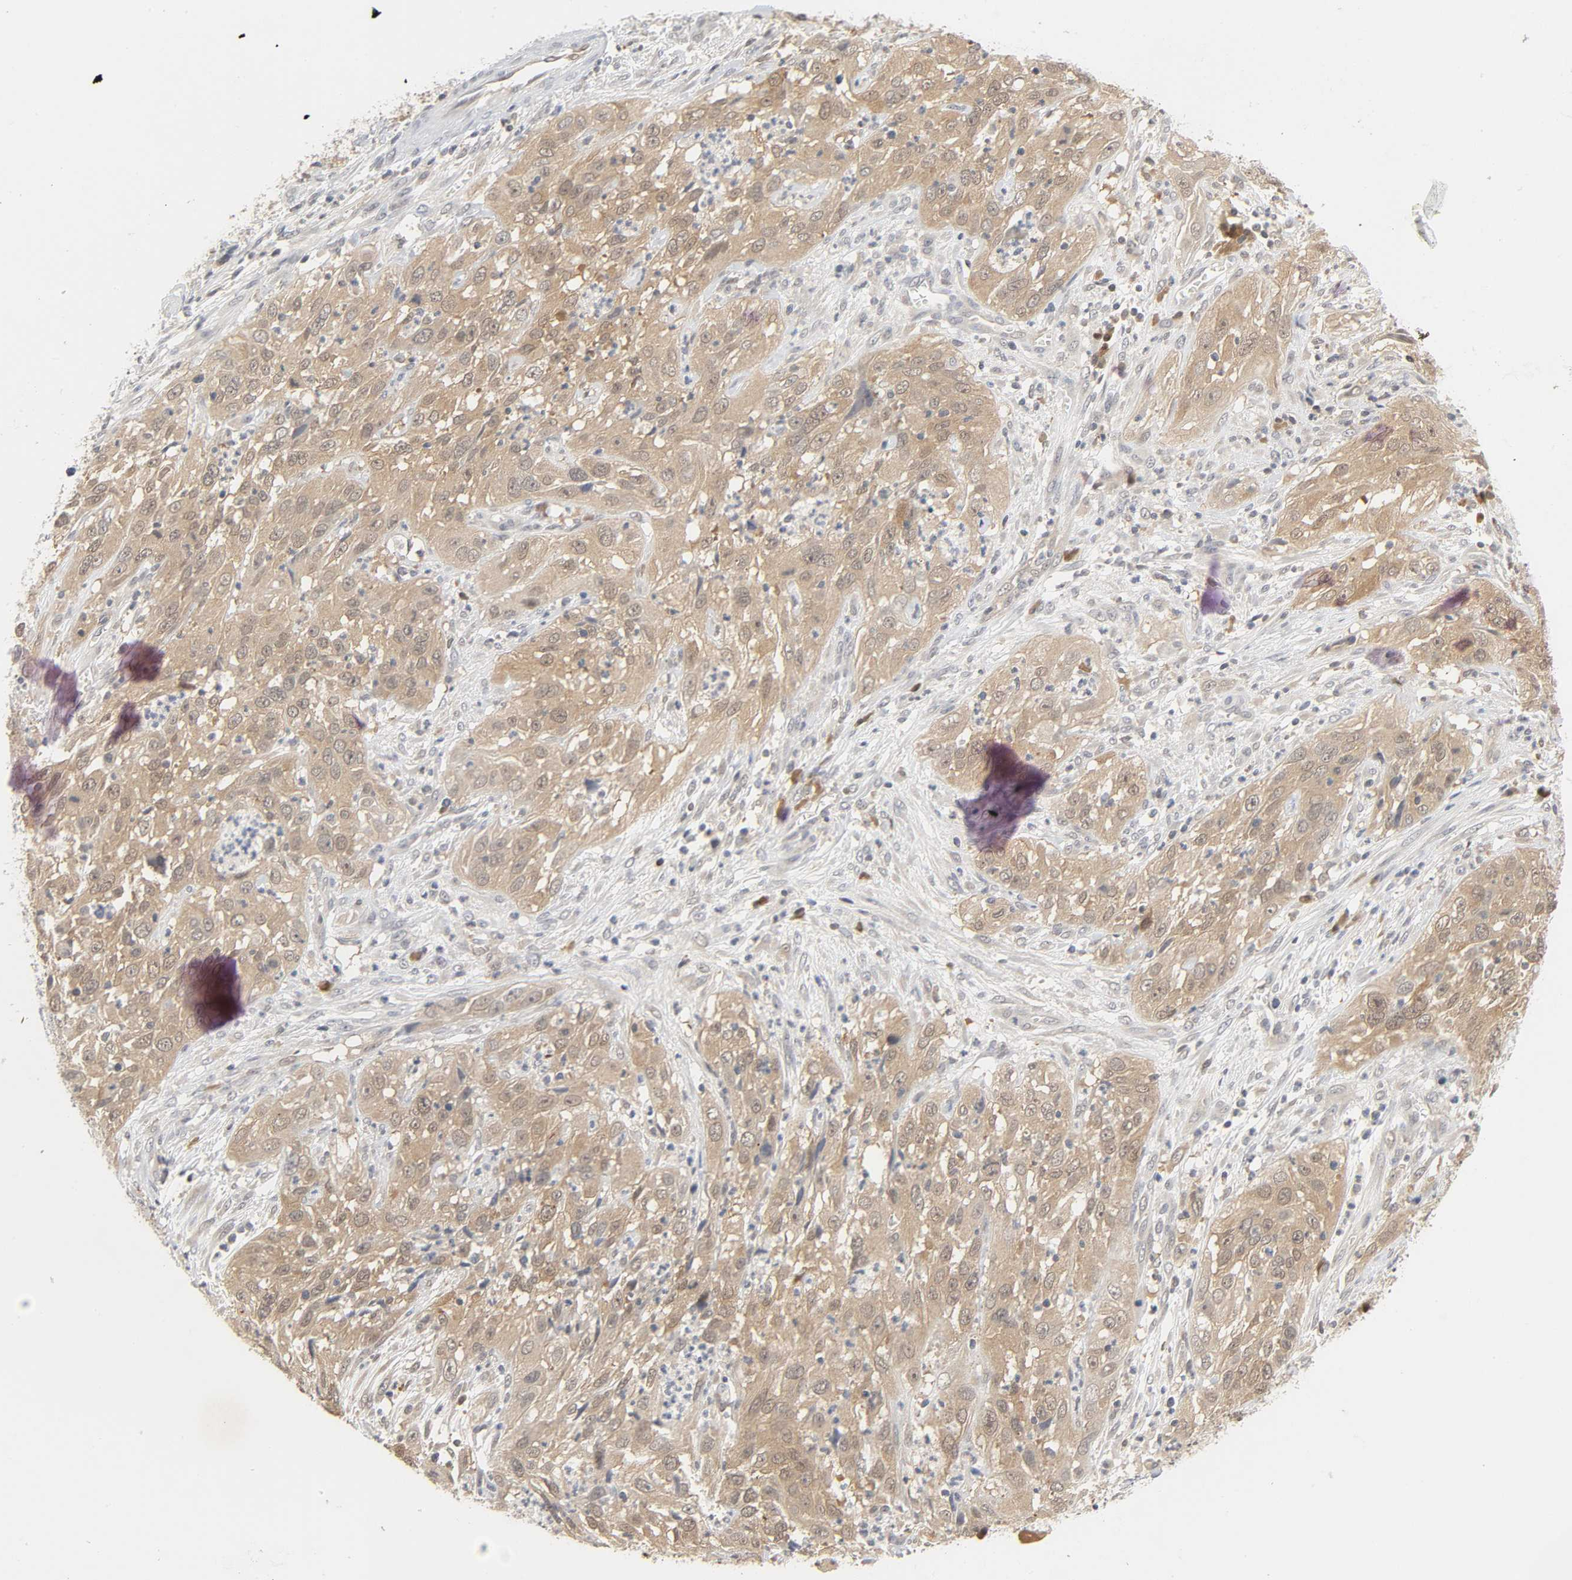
{"staining": {"intensity": "moderate", "quantity": ">75%", "location": "cytoplasmic/membranous"}, "tissue": "cervical cancer", "cell_type": "Tumor cells", "image_type": "cancer", "snomed": [{"axis": "morphology", "description": "Squamous cell carcinoma, NOS"}, {"axis": "topography", "description": "Cervix"}], "caption": "The image reveals immunohistochemical staining of squamous cell carcinoma (cervical). There is moderate cytoplasmic/membranous expression is identified in approximately >75% of tumor cells. (DAB (3,3'-diaminobenzidine) IHC, brown staining for protein, blue staining for nuclei).", "gene": "MIF", "patient": {"sex": "female", "age": 32}}